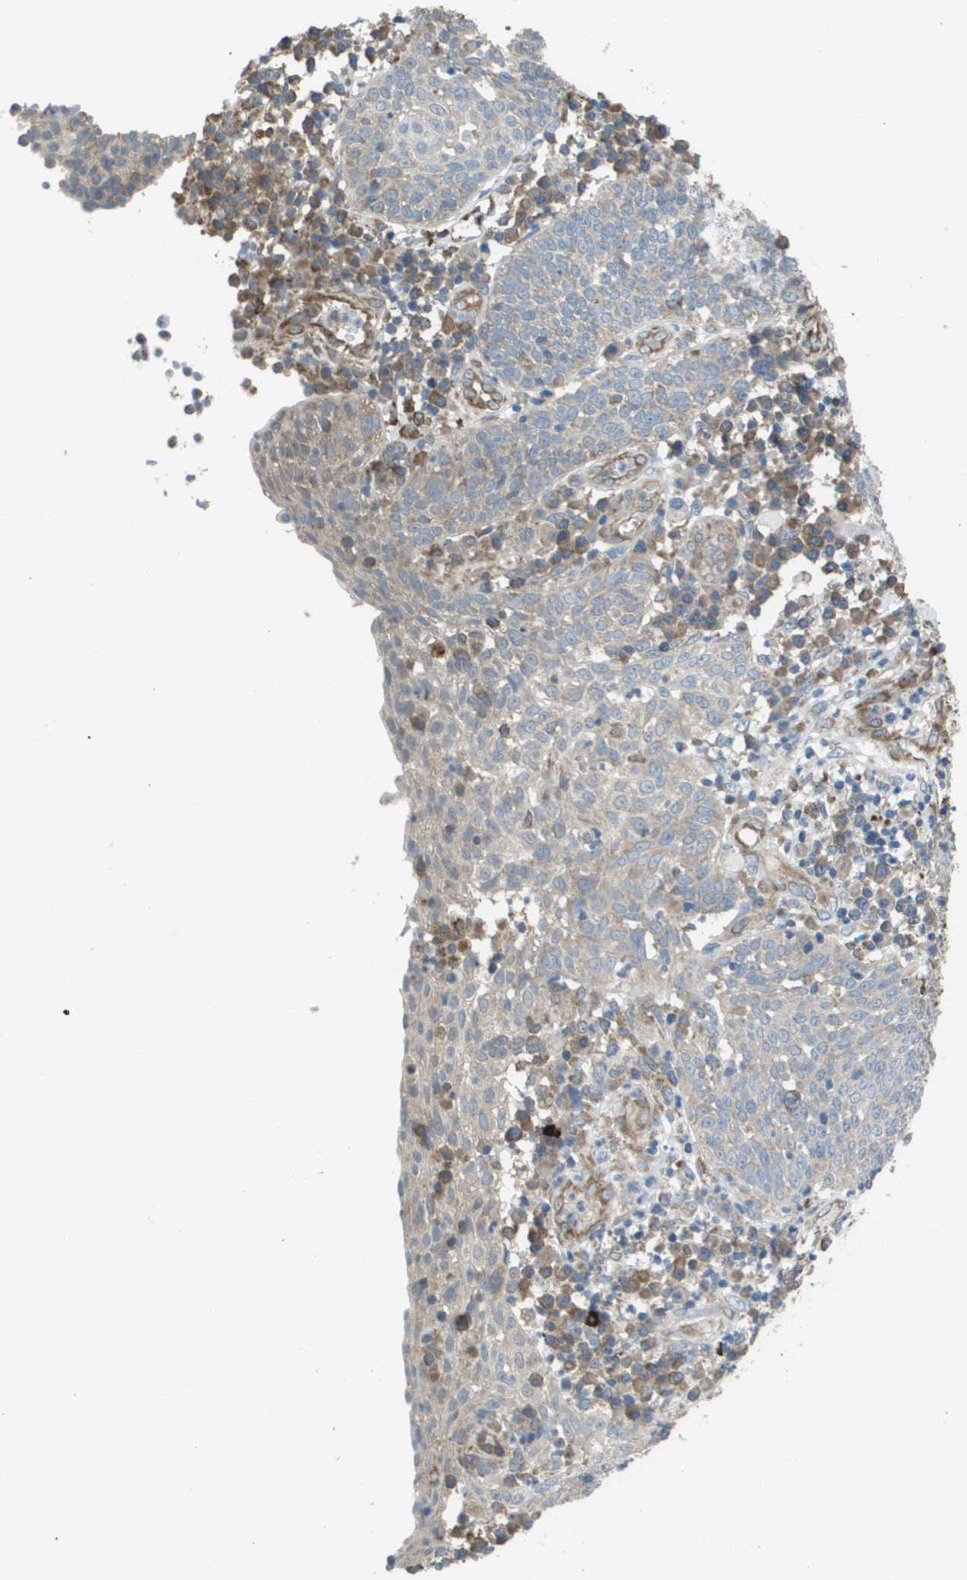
{"staining": {"intensity": "negative", "quantity": "none", "location": "none"}, "tissue": "cervical cancer", "cell_type": "Tumor cells", "image_type": "cancer", "snomed": [{"axis": "morphology", "description": "Squamous cell carcinoma, NOS"}, {"axis": "topography", "description": "Cervix"}], "caption": "DAB (3,3'-diaminobenzidine) immunohistochemical staining of cervical cancer (squamous cell carcinoma) displays no significant expression in tumor cells.", "gene": "CLCN2", "patient": {"sex": "female", "age": 34}}